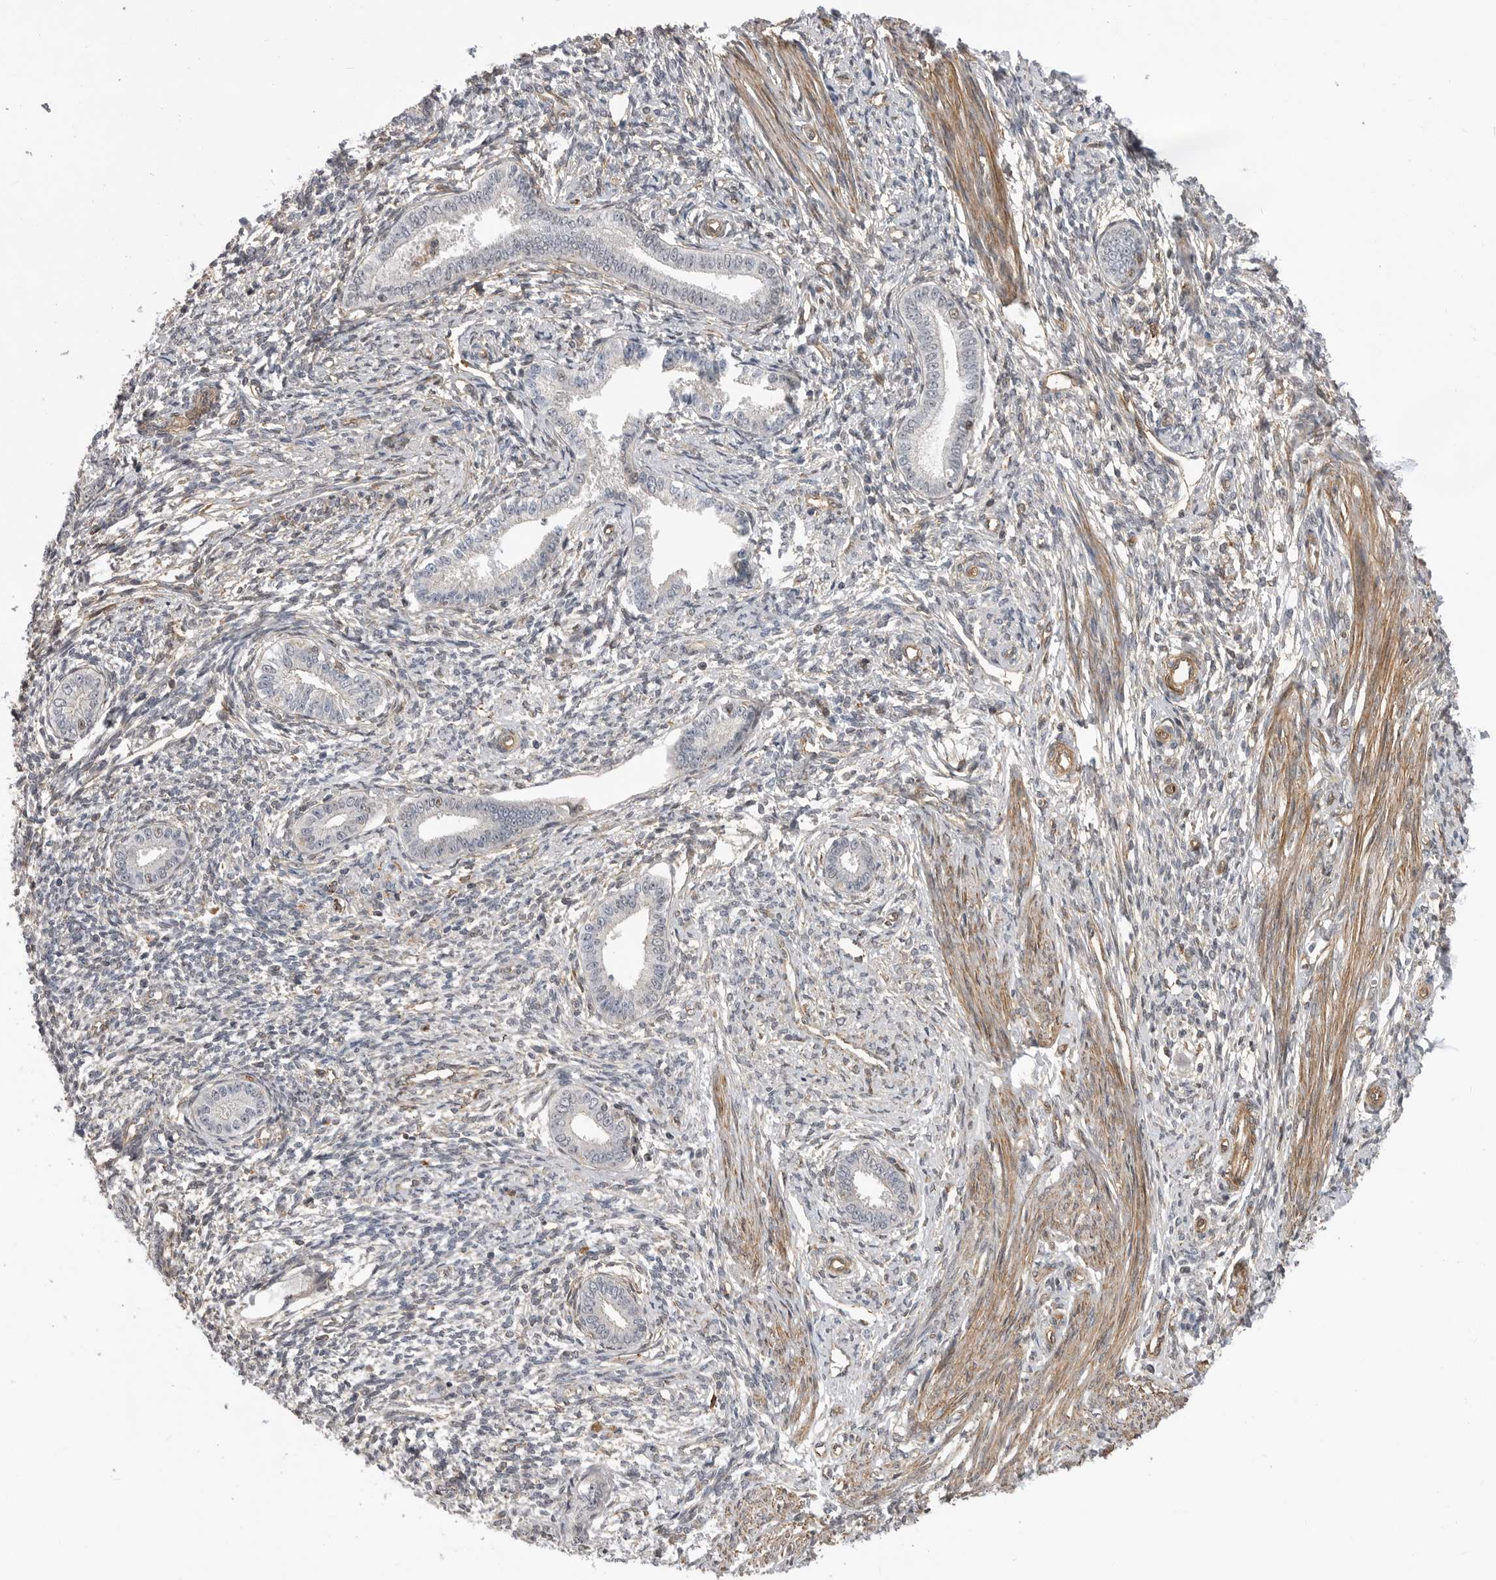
{"staining": {"intensity": "weak", "quantity": "<25%", "location": "cytoplasmic/membranous"}, "tissue": "endometrium", "cell_type": "Cells in endometrial stroma", "image_type": "normal", "snomed": [{"axis": "morphology", "description": "Normal tissue, NOS"}, {"axis": "topography", "description": "Endometrium"}], "caption": "IHC photomicrograph of benign endometrium stained for a protein (brown), which demonstrates no expression in cells in endometrial stroma.", "gene": "TRIM56", "patient": {"sex": "female", "age": 56}}